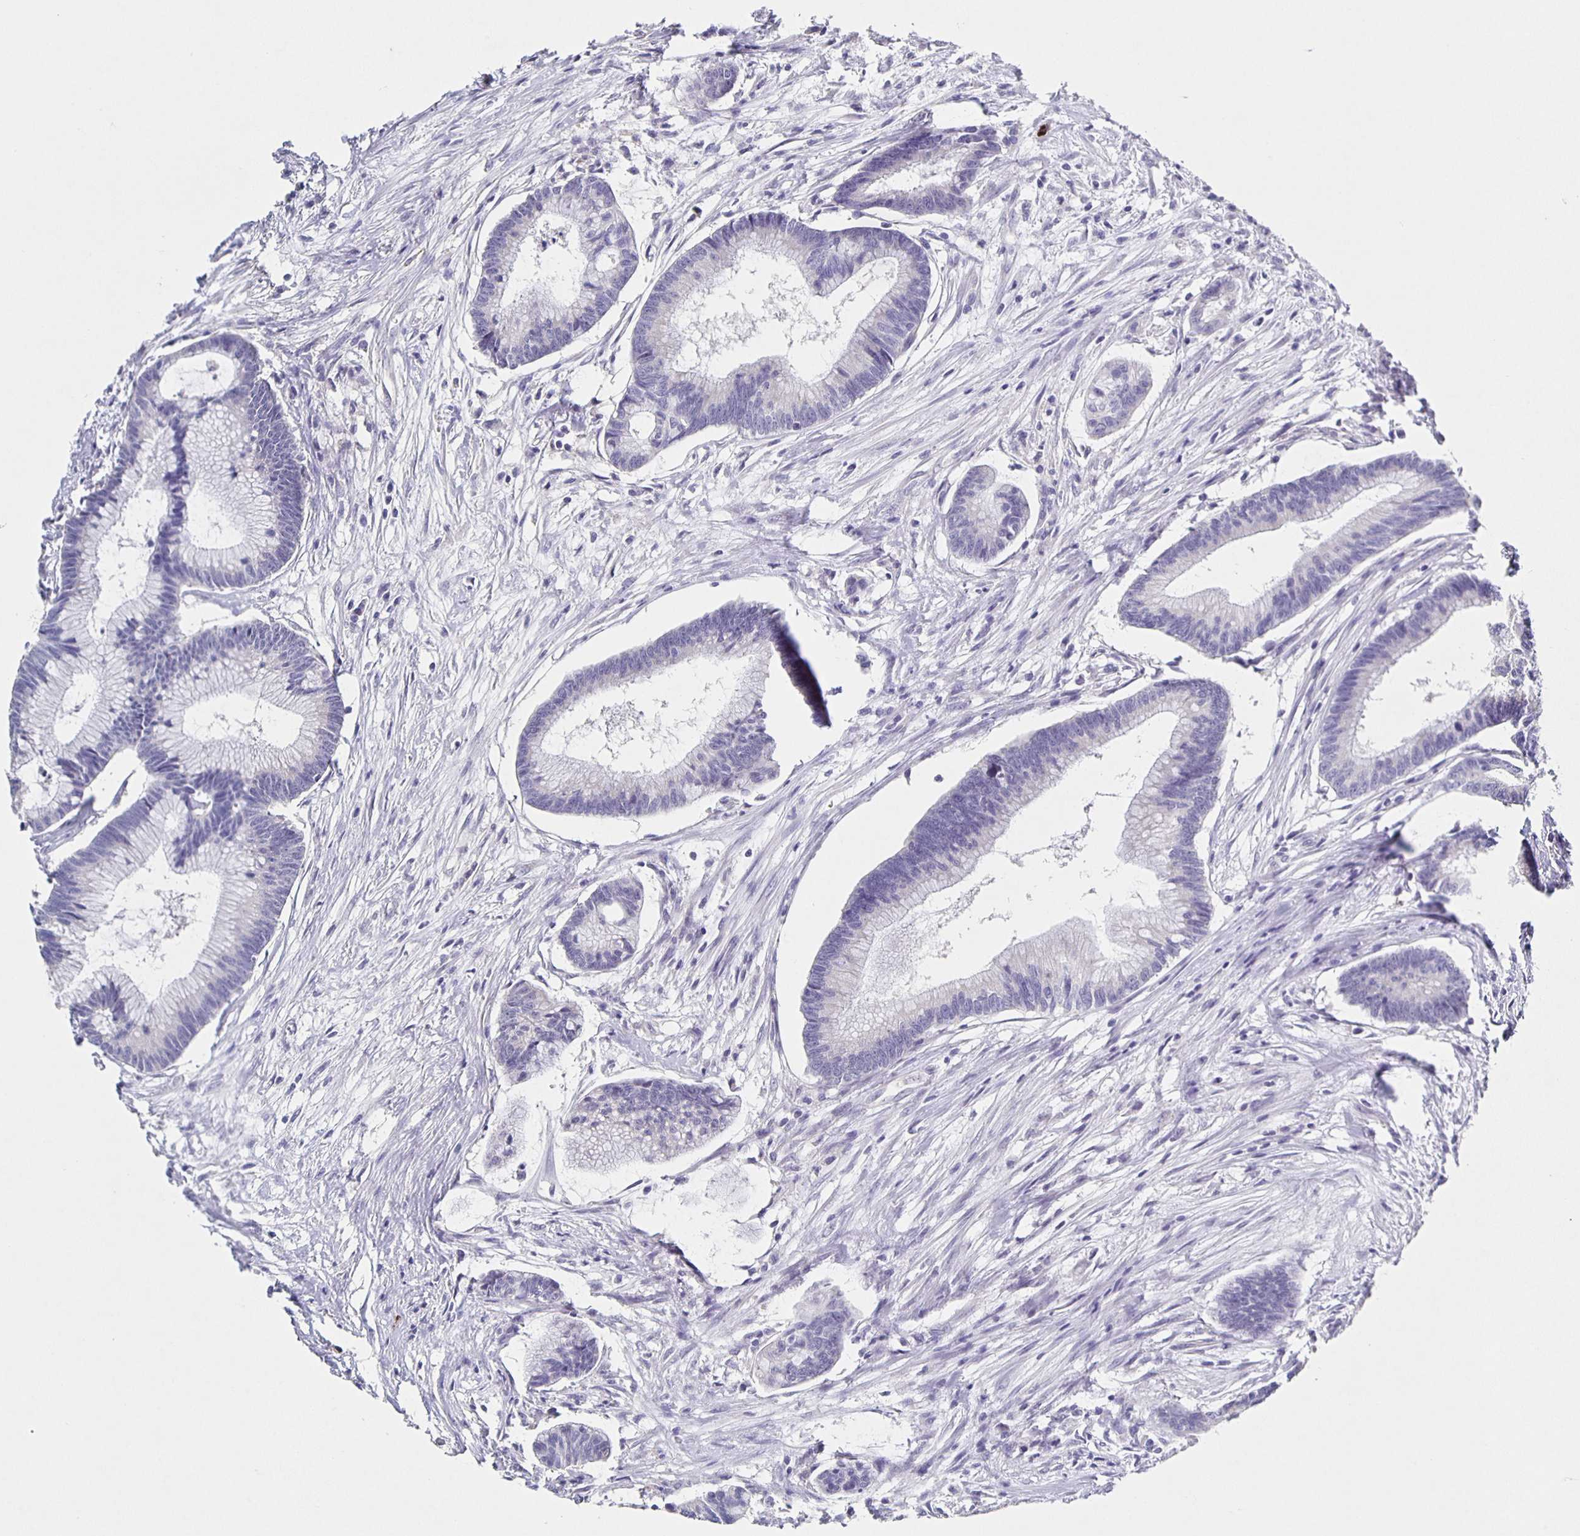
{"staining": {"intensity": "negative", "quantity": "none", "location": "none"}, "tissue": "colorectal cancer", "cell_type": "Tumor cells", "image_type": "cancer", "snomed": [{"axis": "morphology", "description": "Adenocarcinoma, NOS"}, {"axis": "topography", "description": "Colon"}], "caption": "IHC of human colorectal cancer shows no positivity in tumor cells.", "gene": "CARNS1", "patient": {"sex": "female", "age": 78}}